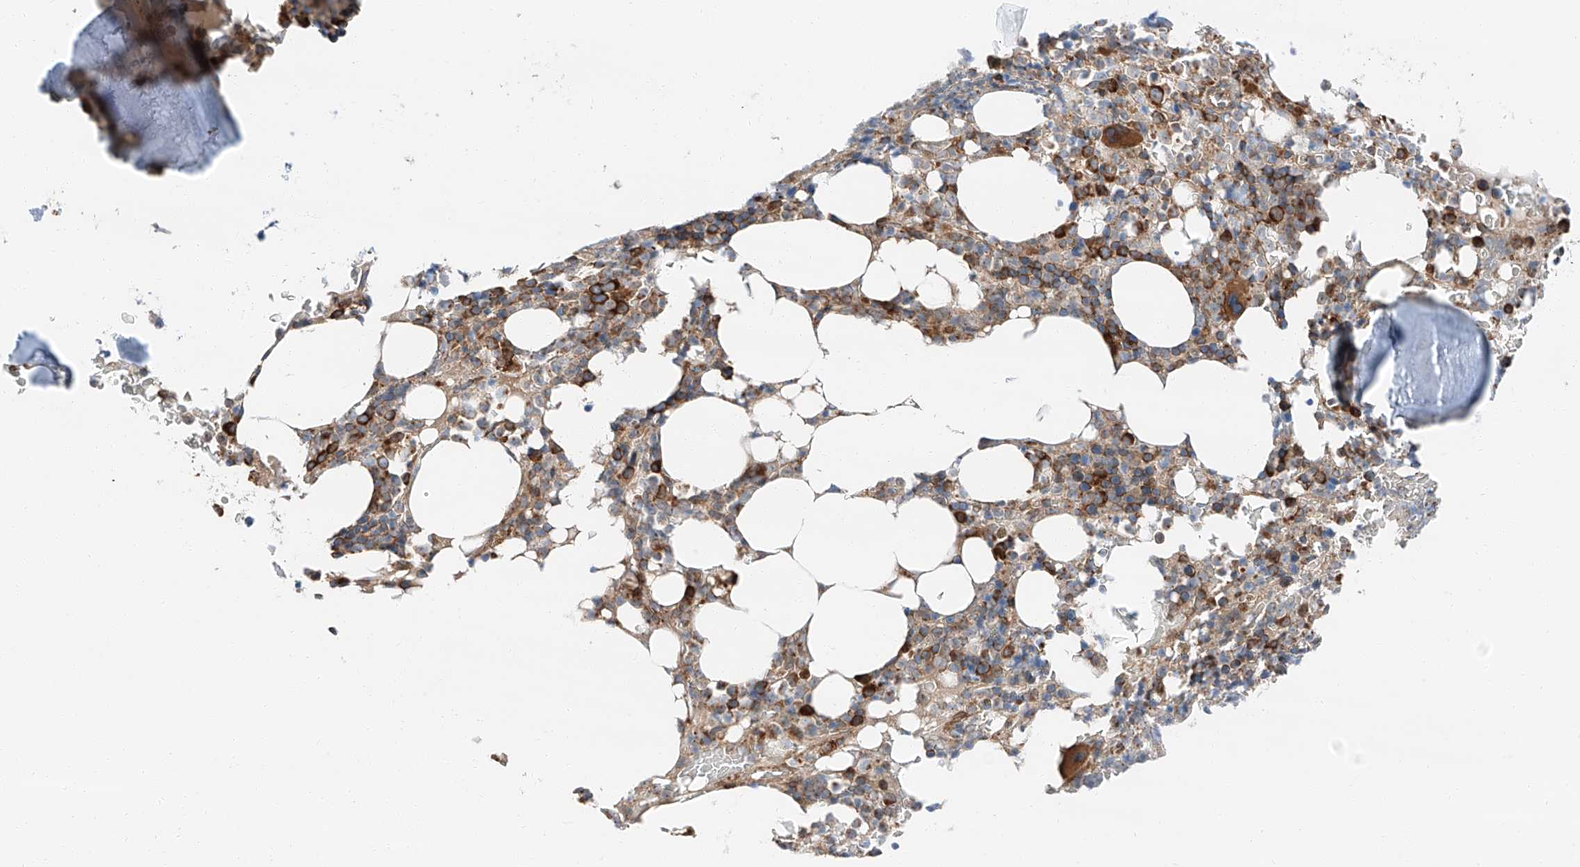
{"staining": {"intensity": "moderate", "quantity": "25%-75%", "location": "cytoplasmic/membranous"}, "tissue": "bone marrow", "cell_type": "Hematopoietic cells", "image_type": "normal", "snomed": [{"axis": "morphology", "description": "Normal tissue, NOS"}, {"axis": "topography", "description": "Bone marrow"}], "caption": "IHC image of unremarkable bone marrow stained for a protein (brown), which displays medium levels of moderate cytoplasmic/membranous positivity in about 25%-75% of hematopoietic cells.", "gene": "ZC3H15", "patient": {"sex": "male", "age": 58}}